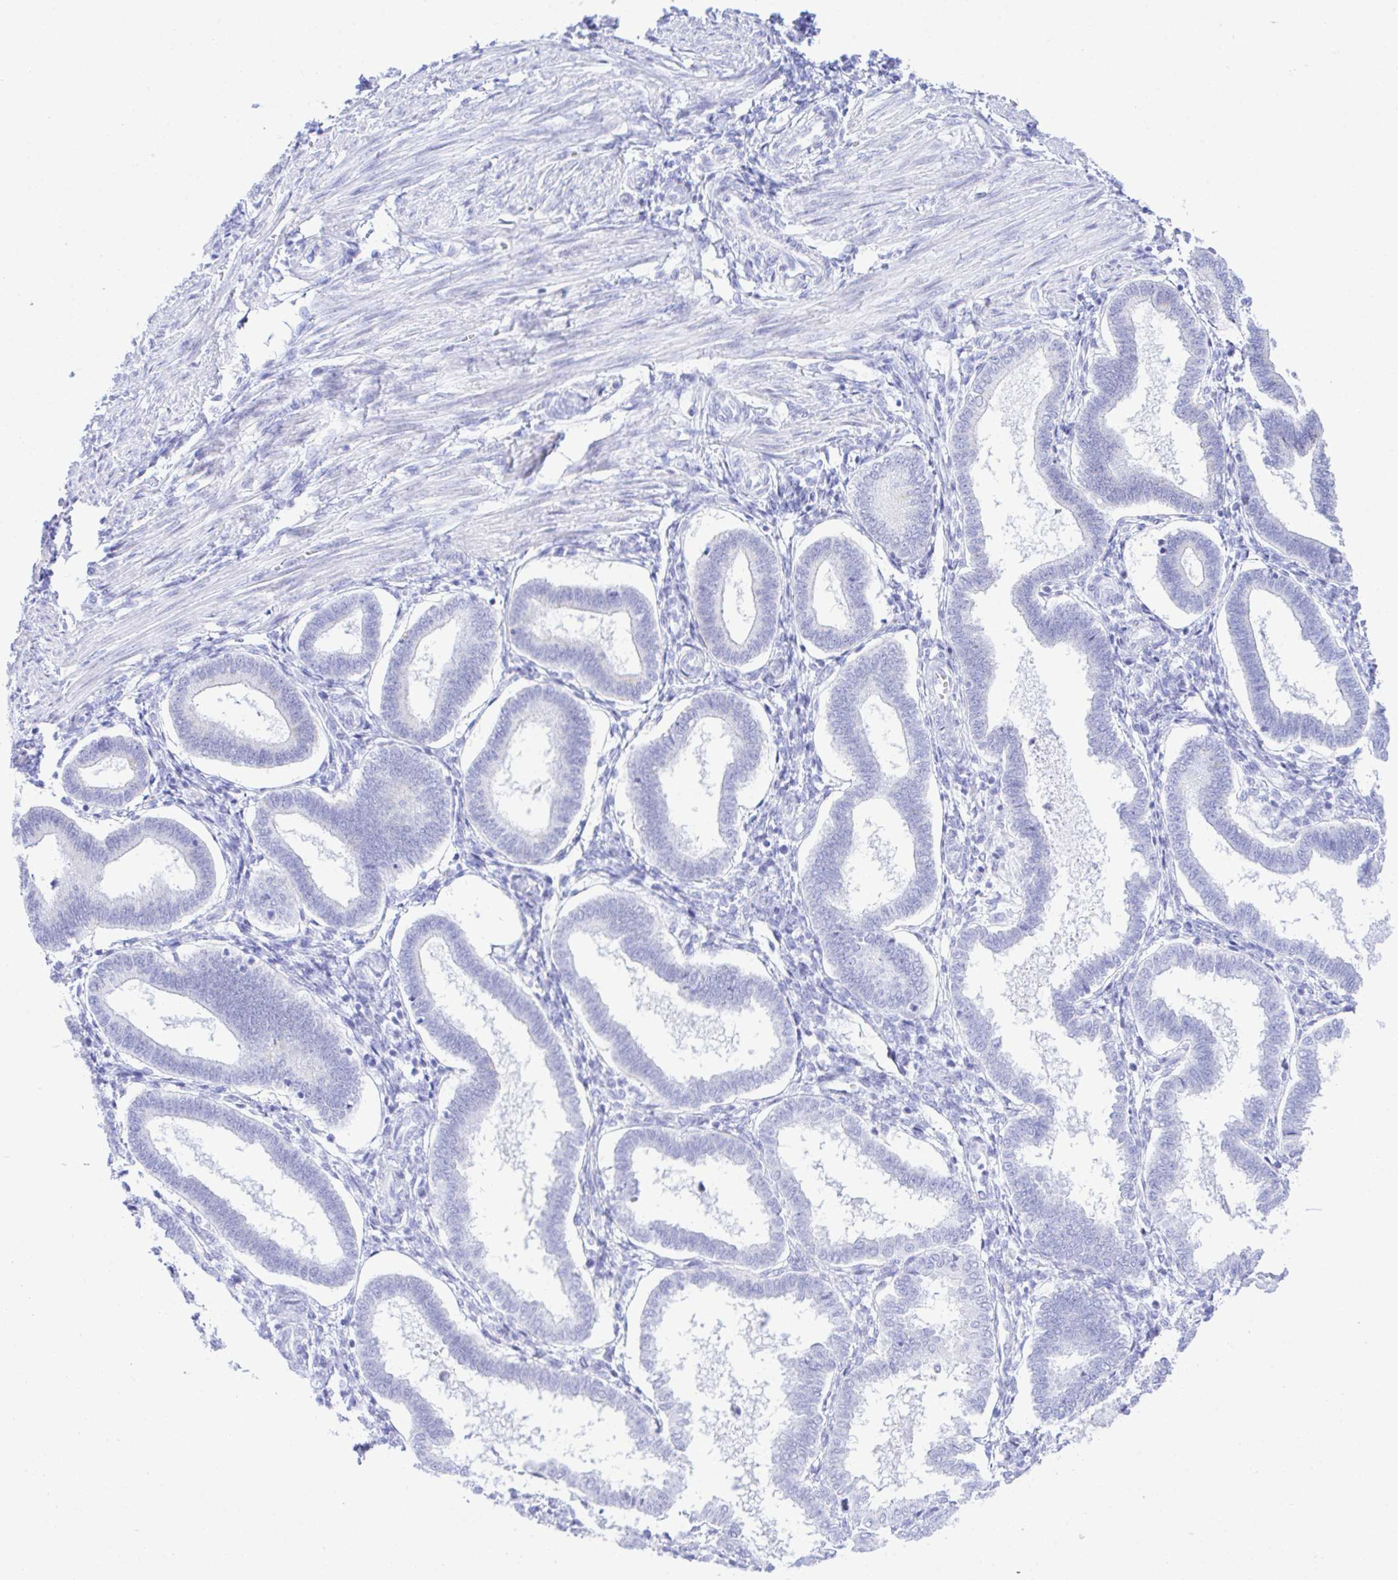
{"staining": {"intensity": "negative", "quantity": "none", "location": "none"}, "tissue": "endometrium", "cell_type": "Cells in endometrial stroma", "image_type": "normal", "snomed": [{"axis": "morphology", "description": "Normal tissue, NOS"}, {"axis": "topography", "description": "Endometrium"}], "caption": "Immunohistochemical staining of unremarkable endometrium demonstrates no significant positivity in cells in endometrial stroma.", "gene": "SELENOV", "patient": {"sex": "female", "age": 24}}